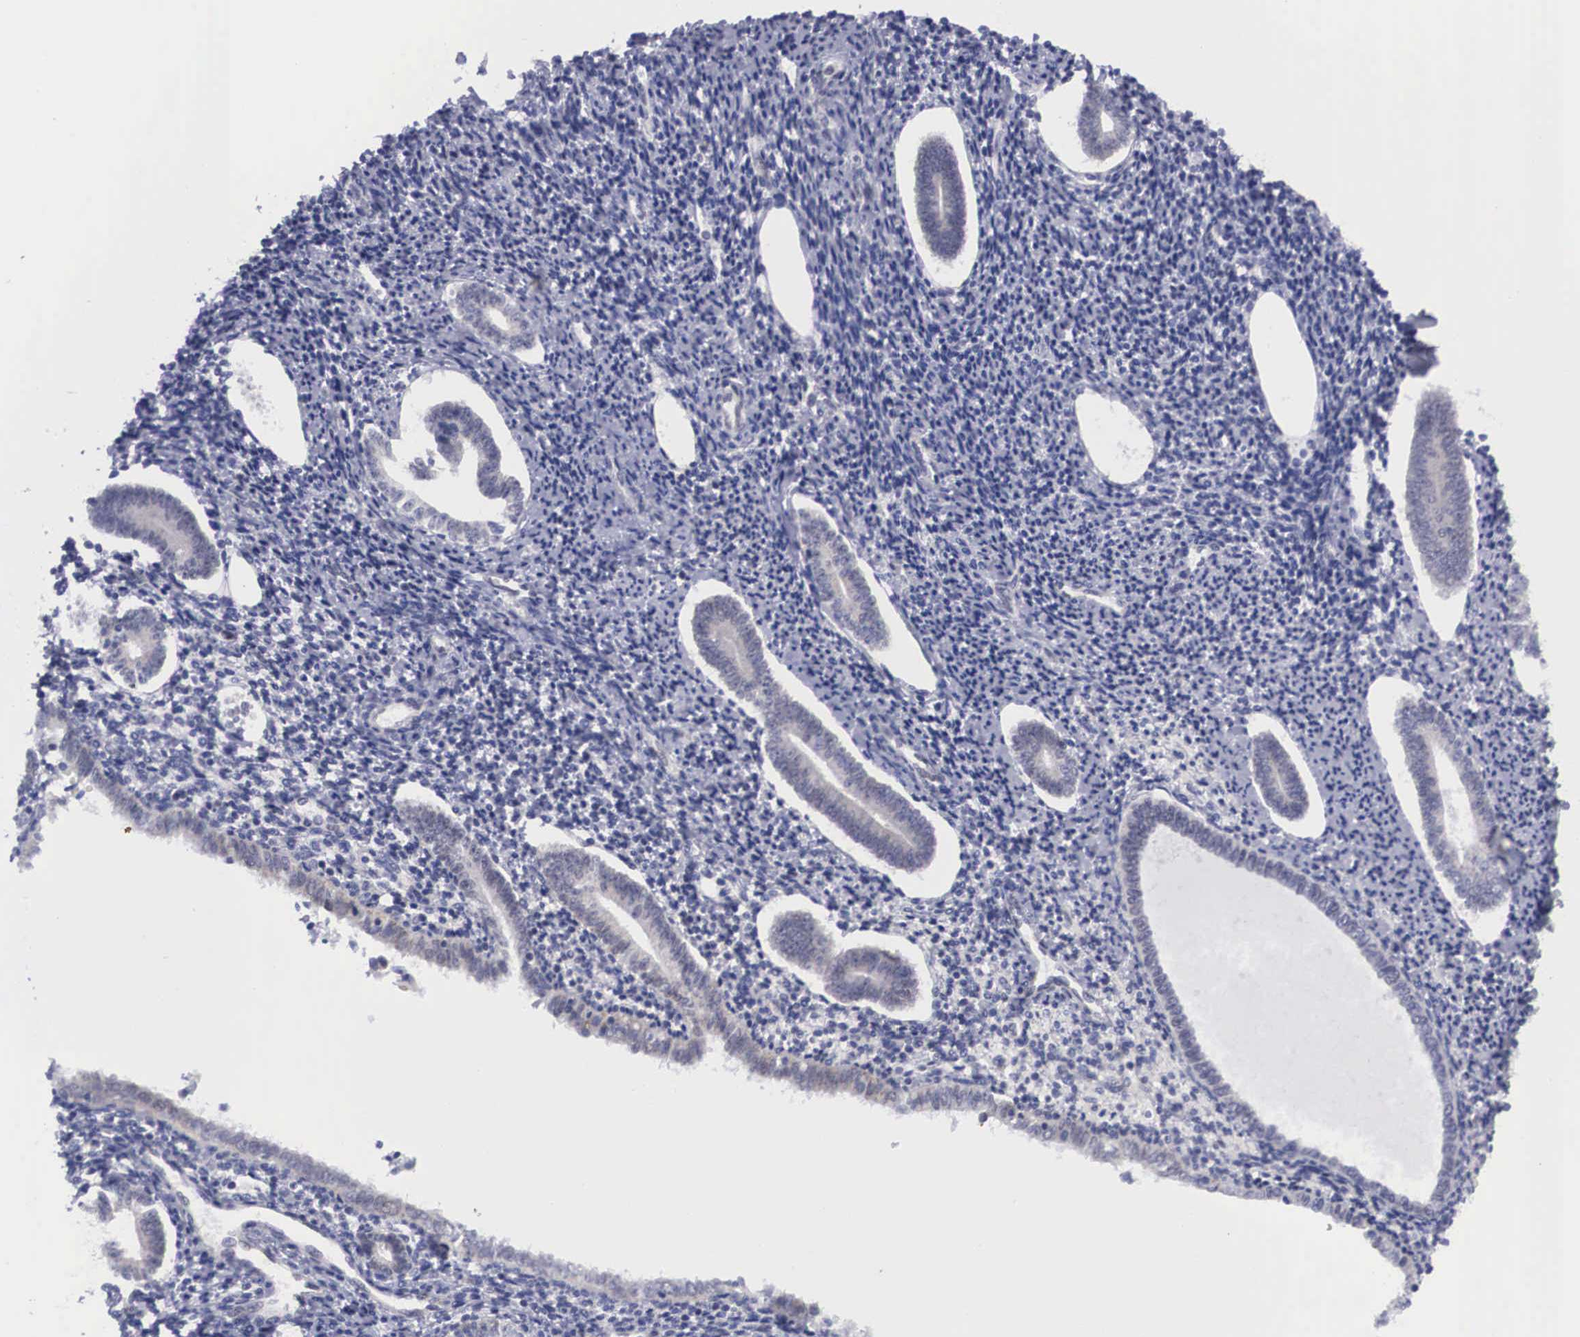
{"staining": {"intensity": "negative", "quantity": "none", "location": "none"}, "tissue": "endometrium", "cell_type": "Cells in endometrial stroma", "image_type": "normal", "snomed": [{"axis": "morphology", "description": "Normal tissue, NOS"}, {"axis": "topography", "description": "Endometrium"}], "caption": "Immunohistochemistry of unremarkable endometrium exhibits no positivity in cells in endometrial stroma.", "gene": "SOX11", "patient": {"sex": "female", "age": 52}}